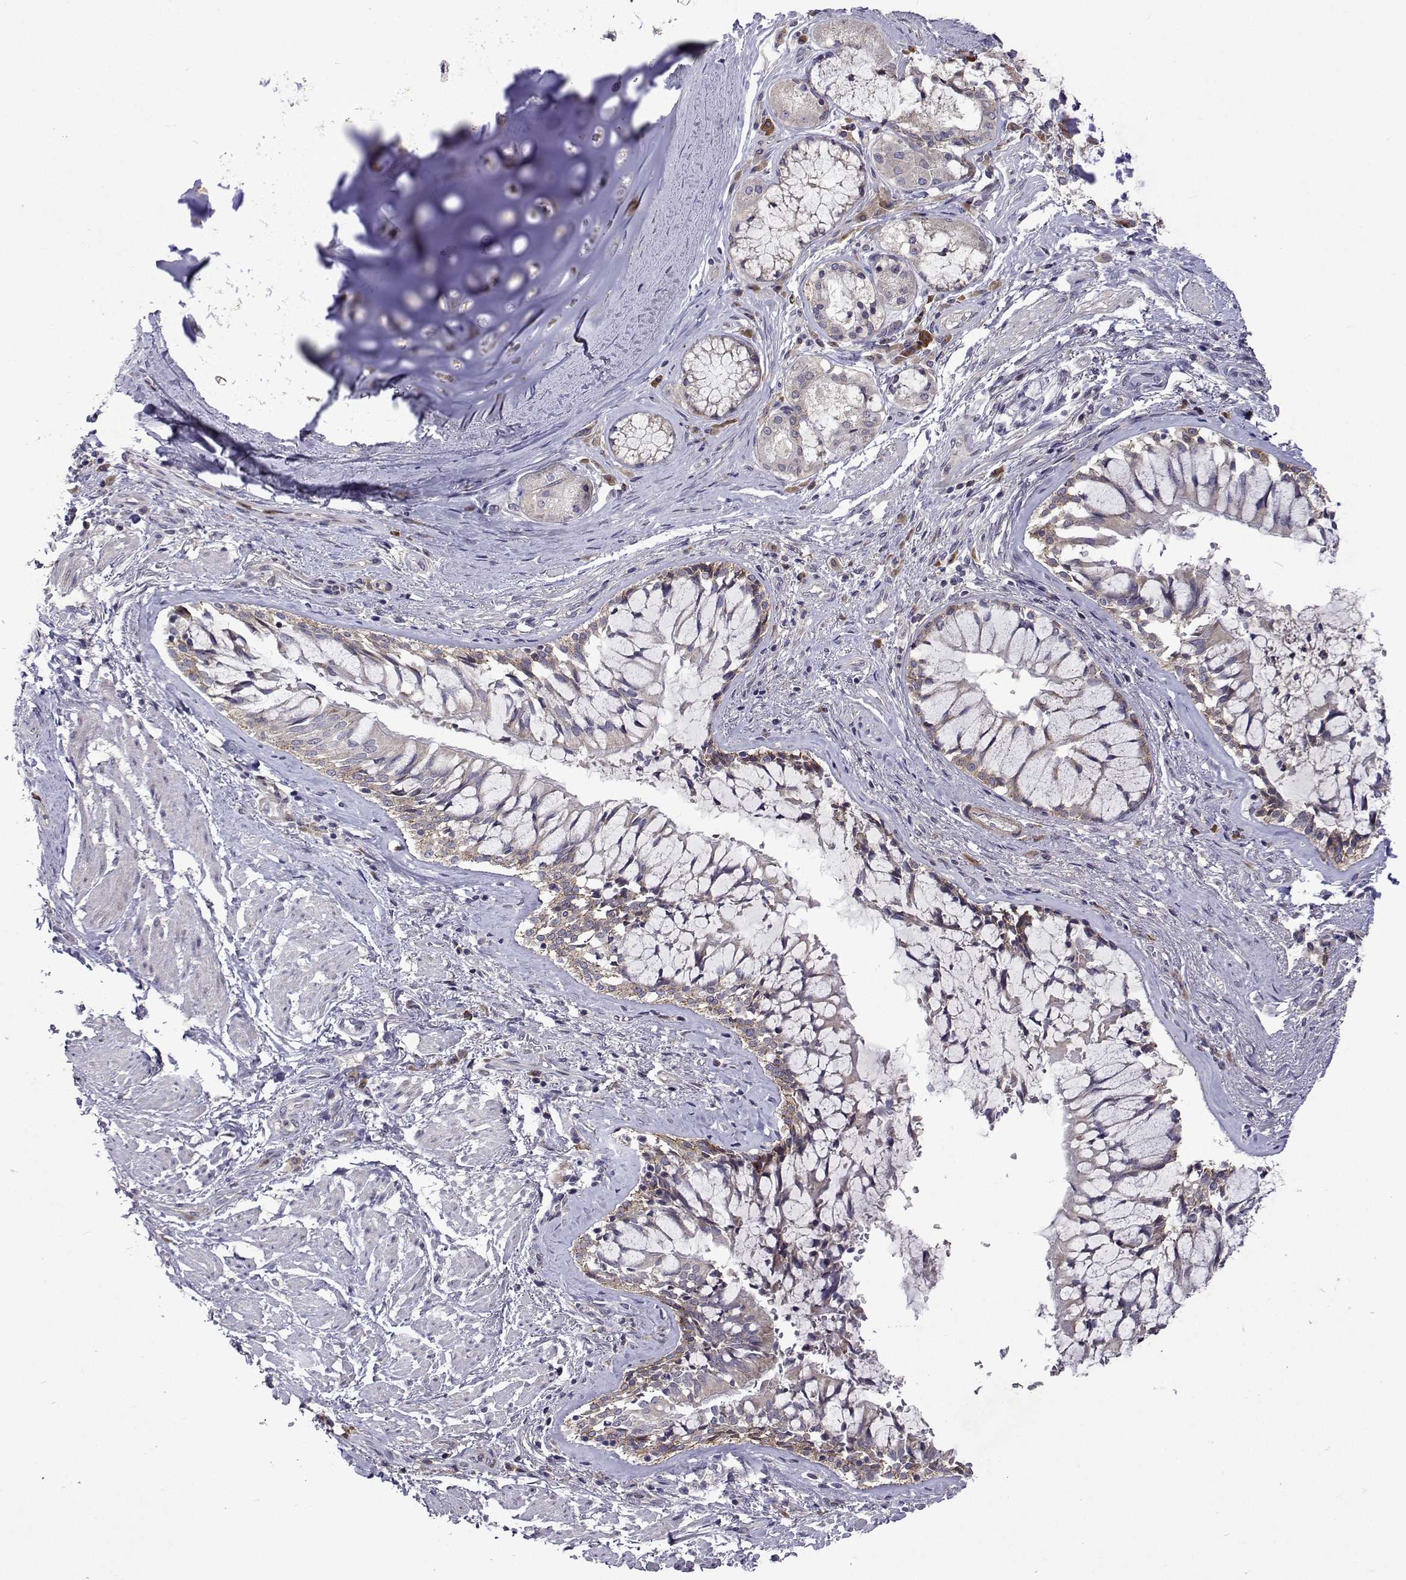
{"staining": {"intensity": "negative", "quantity": "none", "location": "none"}, "tissue": "soft tissue", "cell_type": "Chondrocytes", "image_type": "normal", "snomed": [{"axis": "morphology", "description": "Normal tissue, NOS"}, {"axis": "topography", "description": "Cartilage tissue"}, {"axis": "topography", "description": "Bronchus"}], "caption": "High power microscopy photomicrograph of an immunohistochemistry photomicrograph of normal soft tissue, revealing no significant positivity in chondrocytes.", "gene": "TARBP2", "patient": {"sex": "male", "age": 64}}